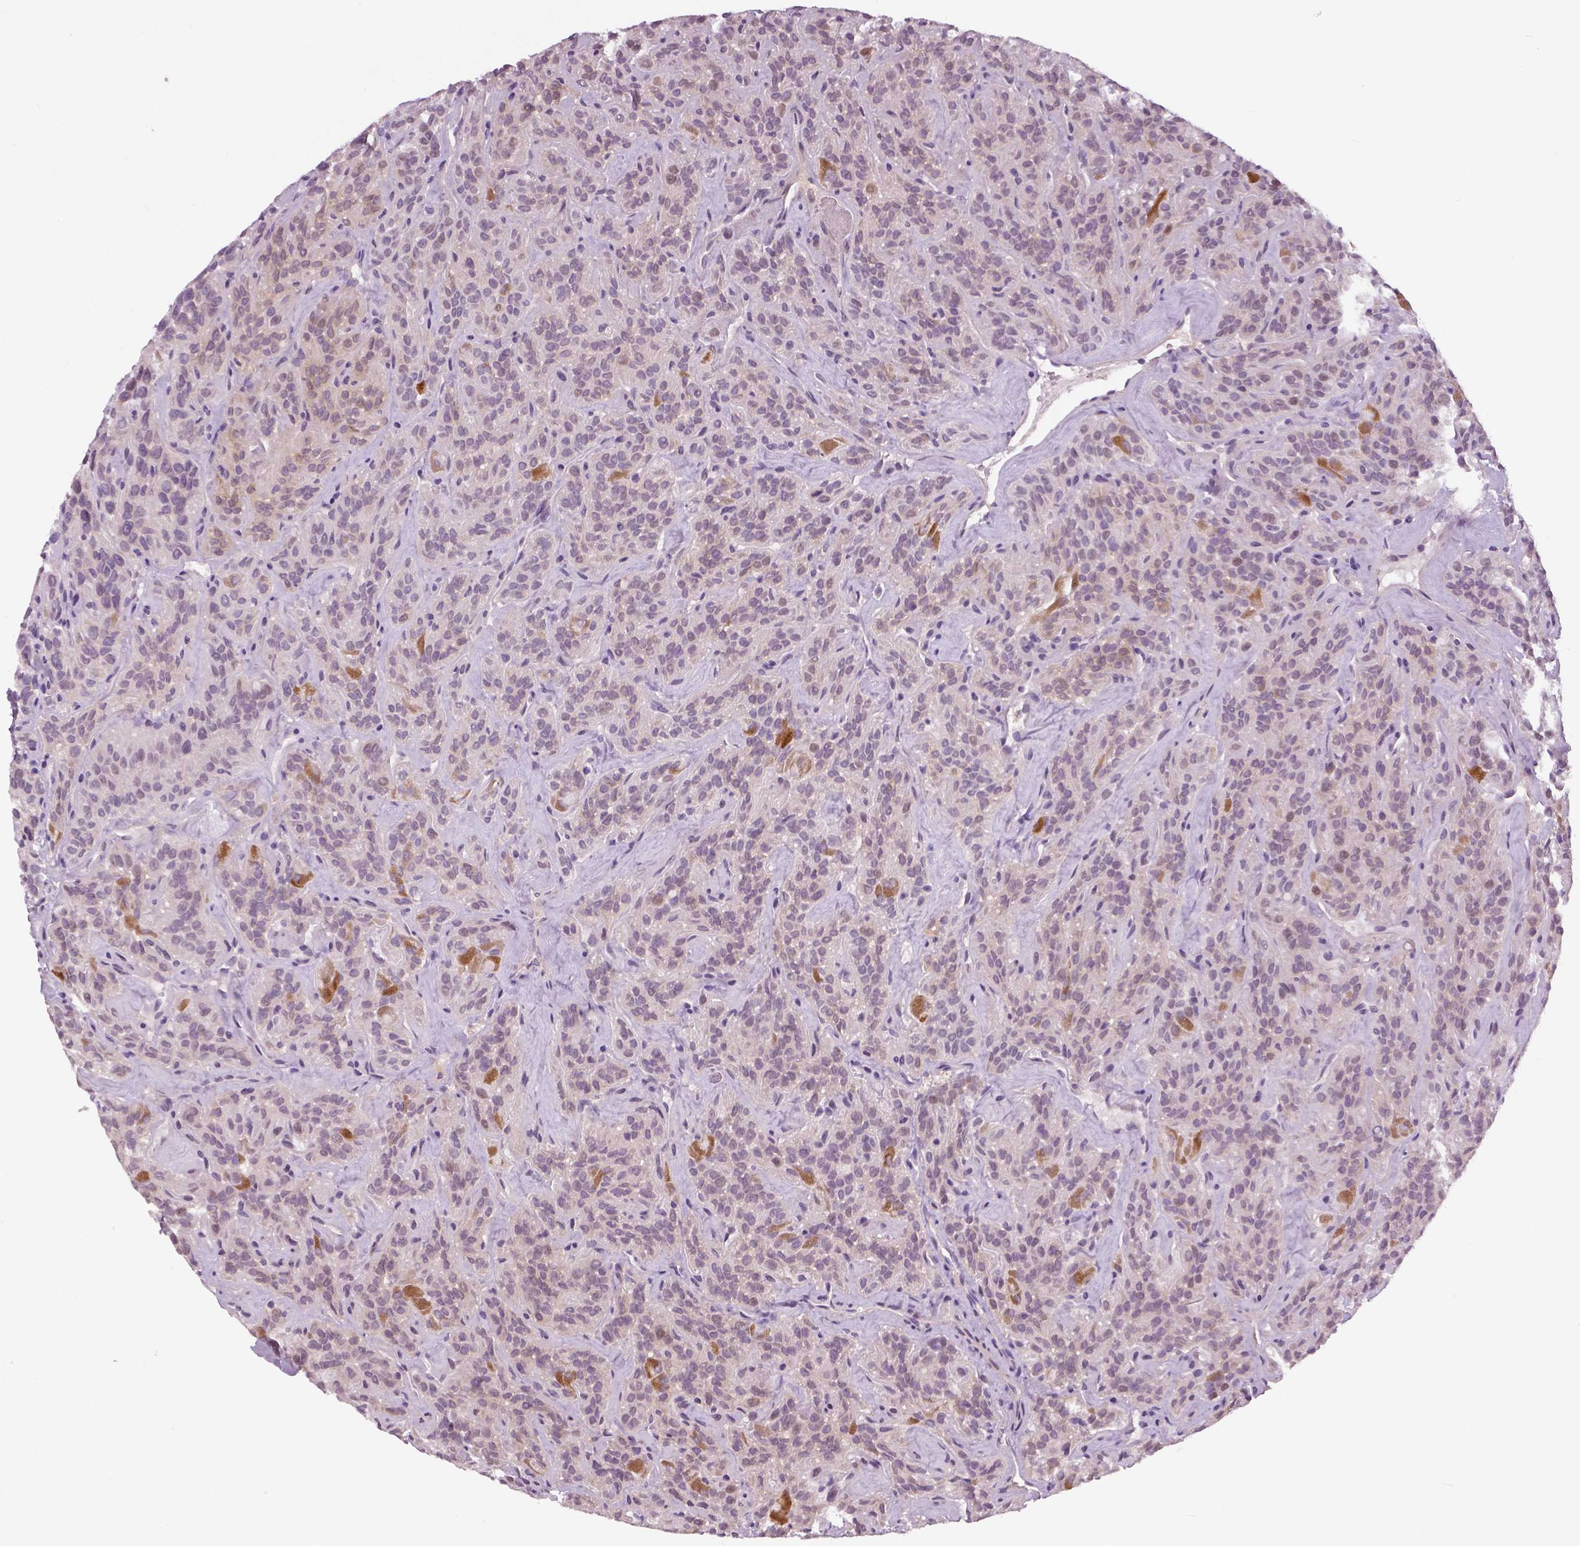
{"staining": {"intensity": "negative", "quantity": "none", "location": "none"}, "tissue": "thyroid cancer", "cell_type": "Tumor cells", "image_type": "cancer", "snomed": [{"axis": "morphology", "description": "Papillary adenocarcinoma, NOS"}, {"axis": "topography", "description": "Thyroid gland"}], "caption": "Immunohistochemical staining of thyroid cancer reveals no significant staining in tumor cells.", "gene": "NECAB1", "patient": {"sex": "female", "age": 45}}